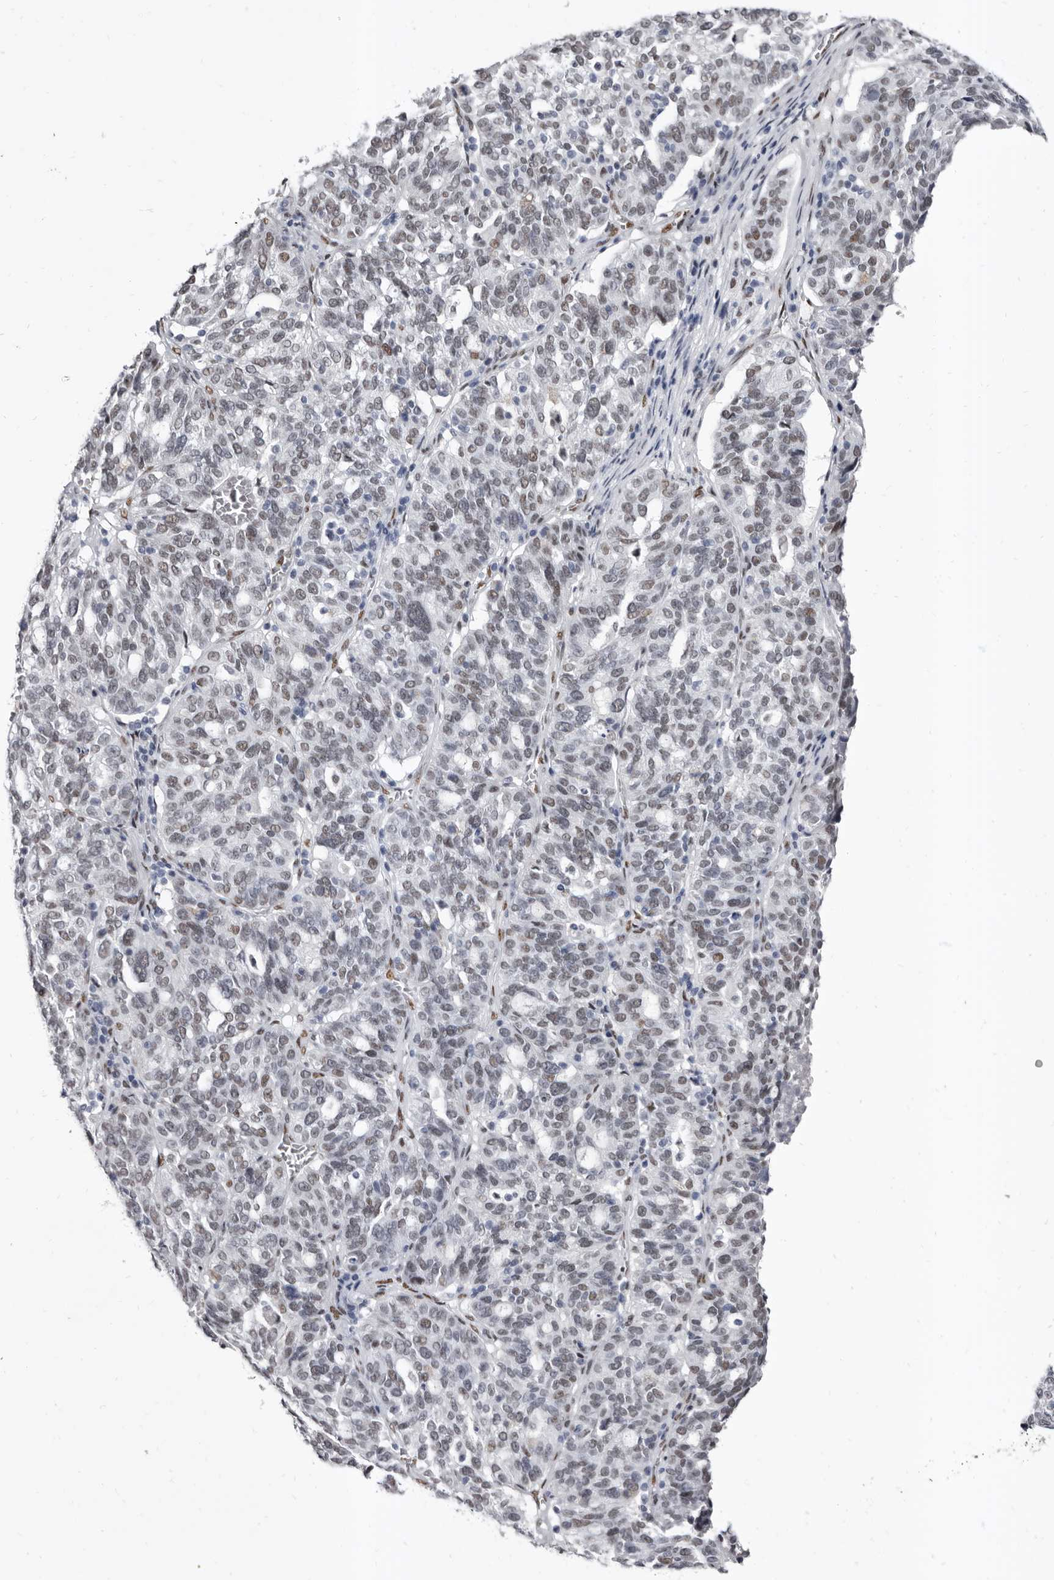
{"staining": {"intensity": "weak", "quantity": "<25%", "location": "nuclear"}, "tissue": "ovarian cancer", "cell_type": "Tumor cells", "image_type": "cancer", "snomed": [{"axis": "morphology", "description": "Cystadenocarcinoma, serous, NOS"}, {"axis": "topography", "description": "Ovary"}], "caption": "High power microscopy histopathology image of an immunohistochemistry (IHC) photomicrograph of ovarian serous cystadenocarcinoma, revealing no significant expression in tumor cells.", "gene": "ZNF326", "patient": {"sex": "female", "age": 59}}